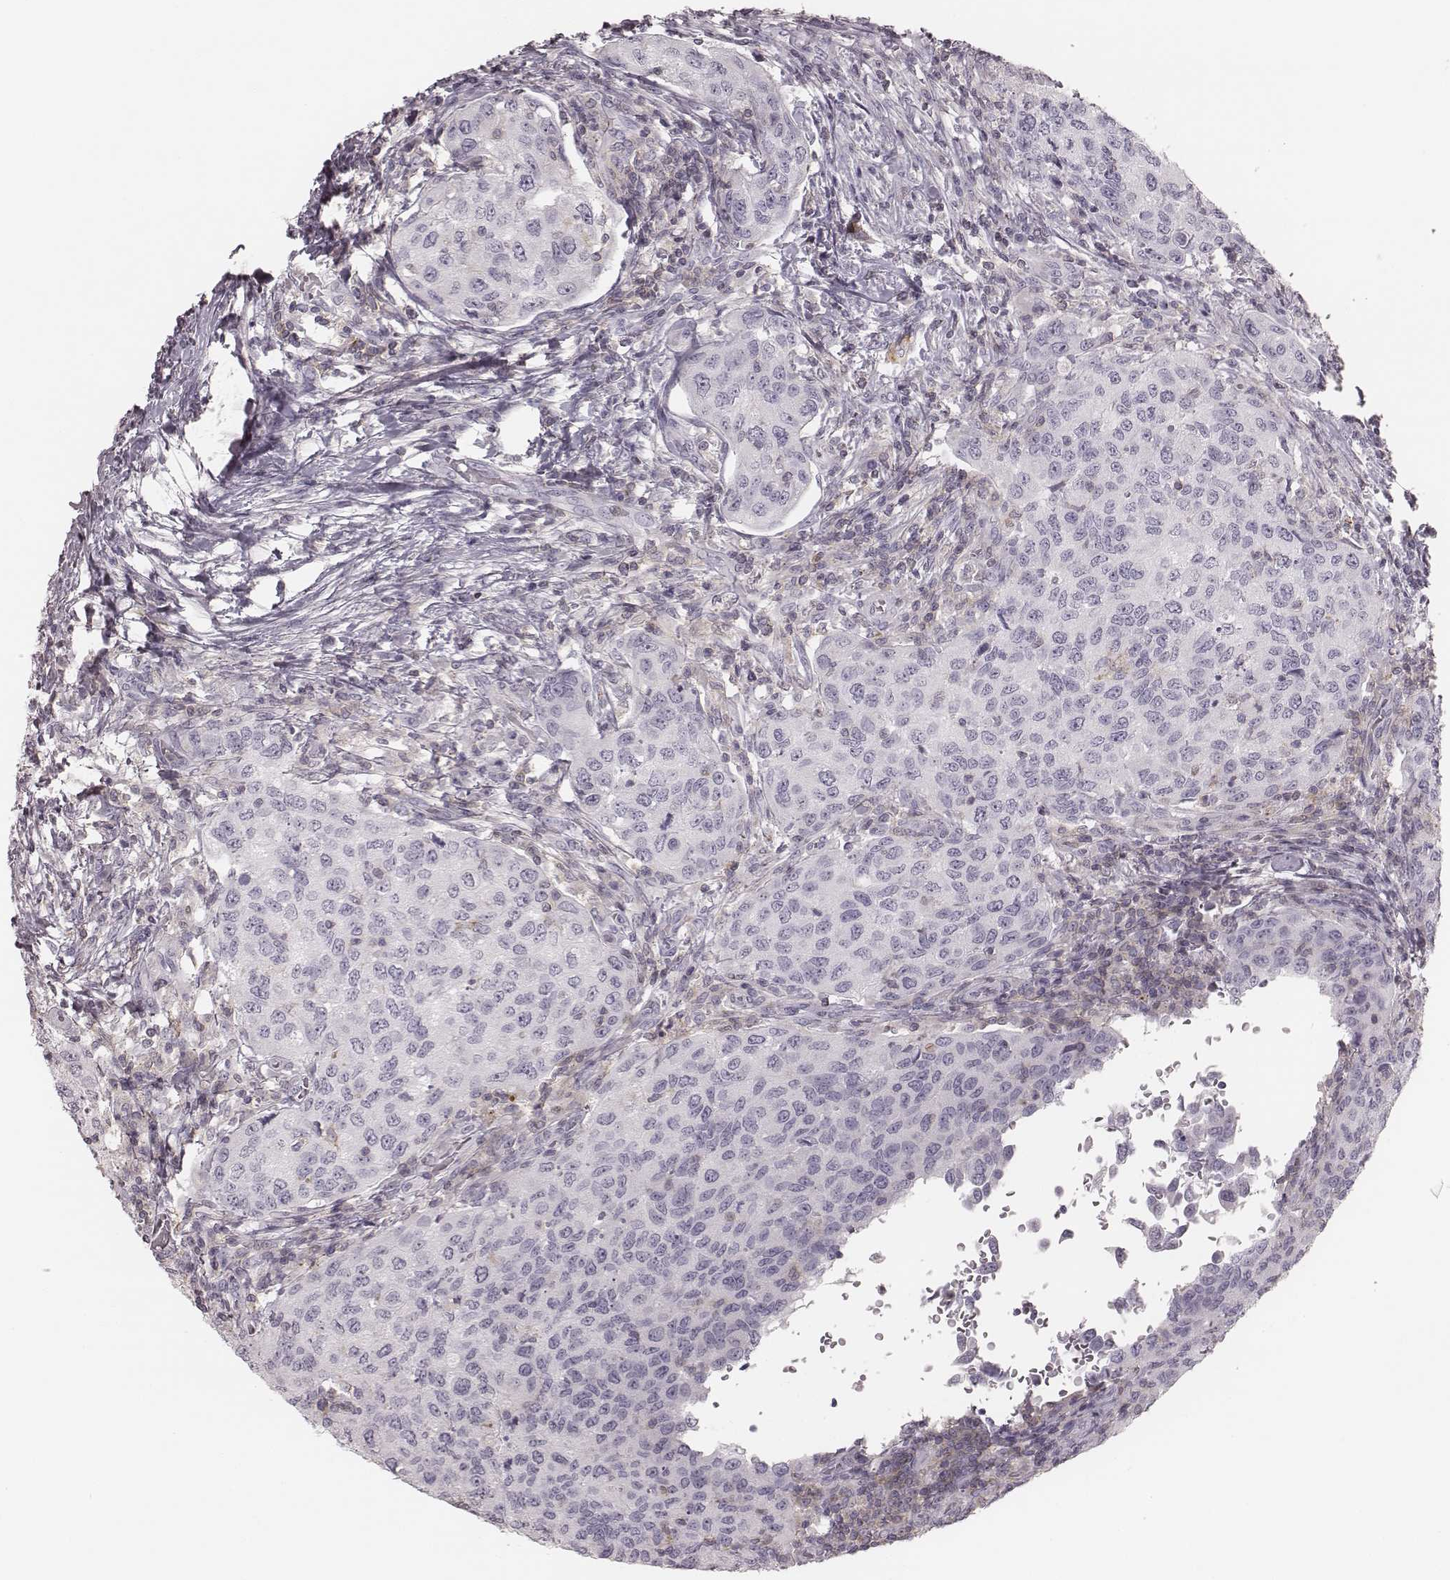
{"staining": {"intensity": "negative", "quantity": "none", "location": "none"}, "tissue": "urothelial cancer", "cell_type": "Tumor cells", "image_type": "cancer", "snomed": [{"axis": "morphology", "description": "Urothelial carcinoma, High grade"}, {"axis": "topography", "description": "Urinary bladder"}], "caption": "The IHC histopathology image has no significant expression in tumor cells of high-grade urothelial carcinoma tissue.", "gene": "ZNF365", "patient": {"sex": "female", "age": 78}}